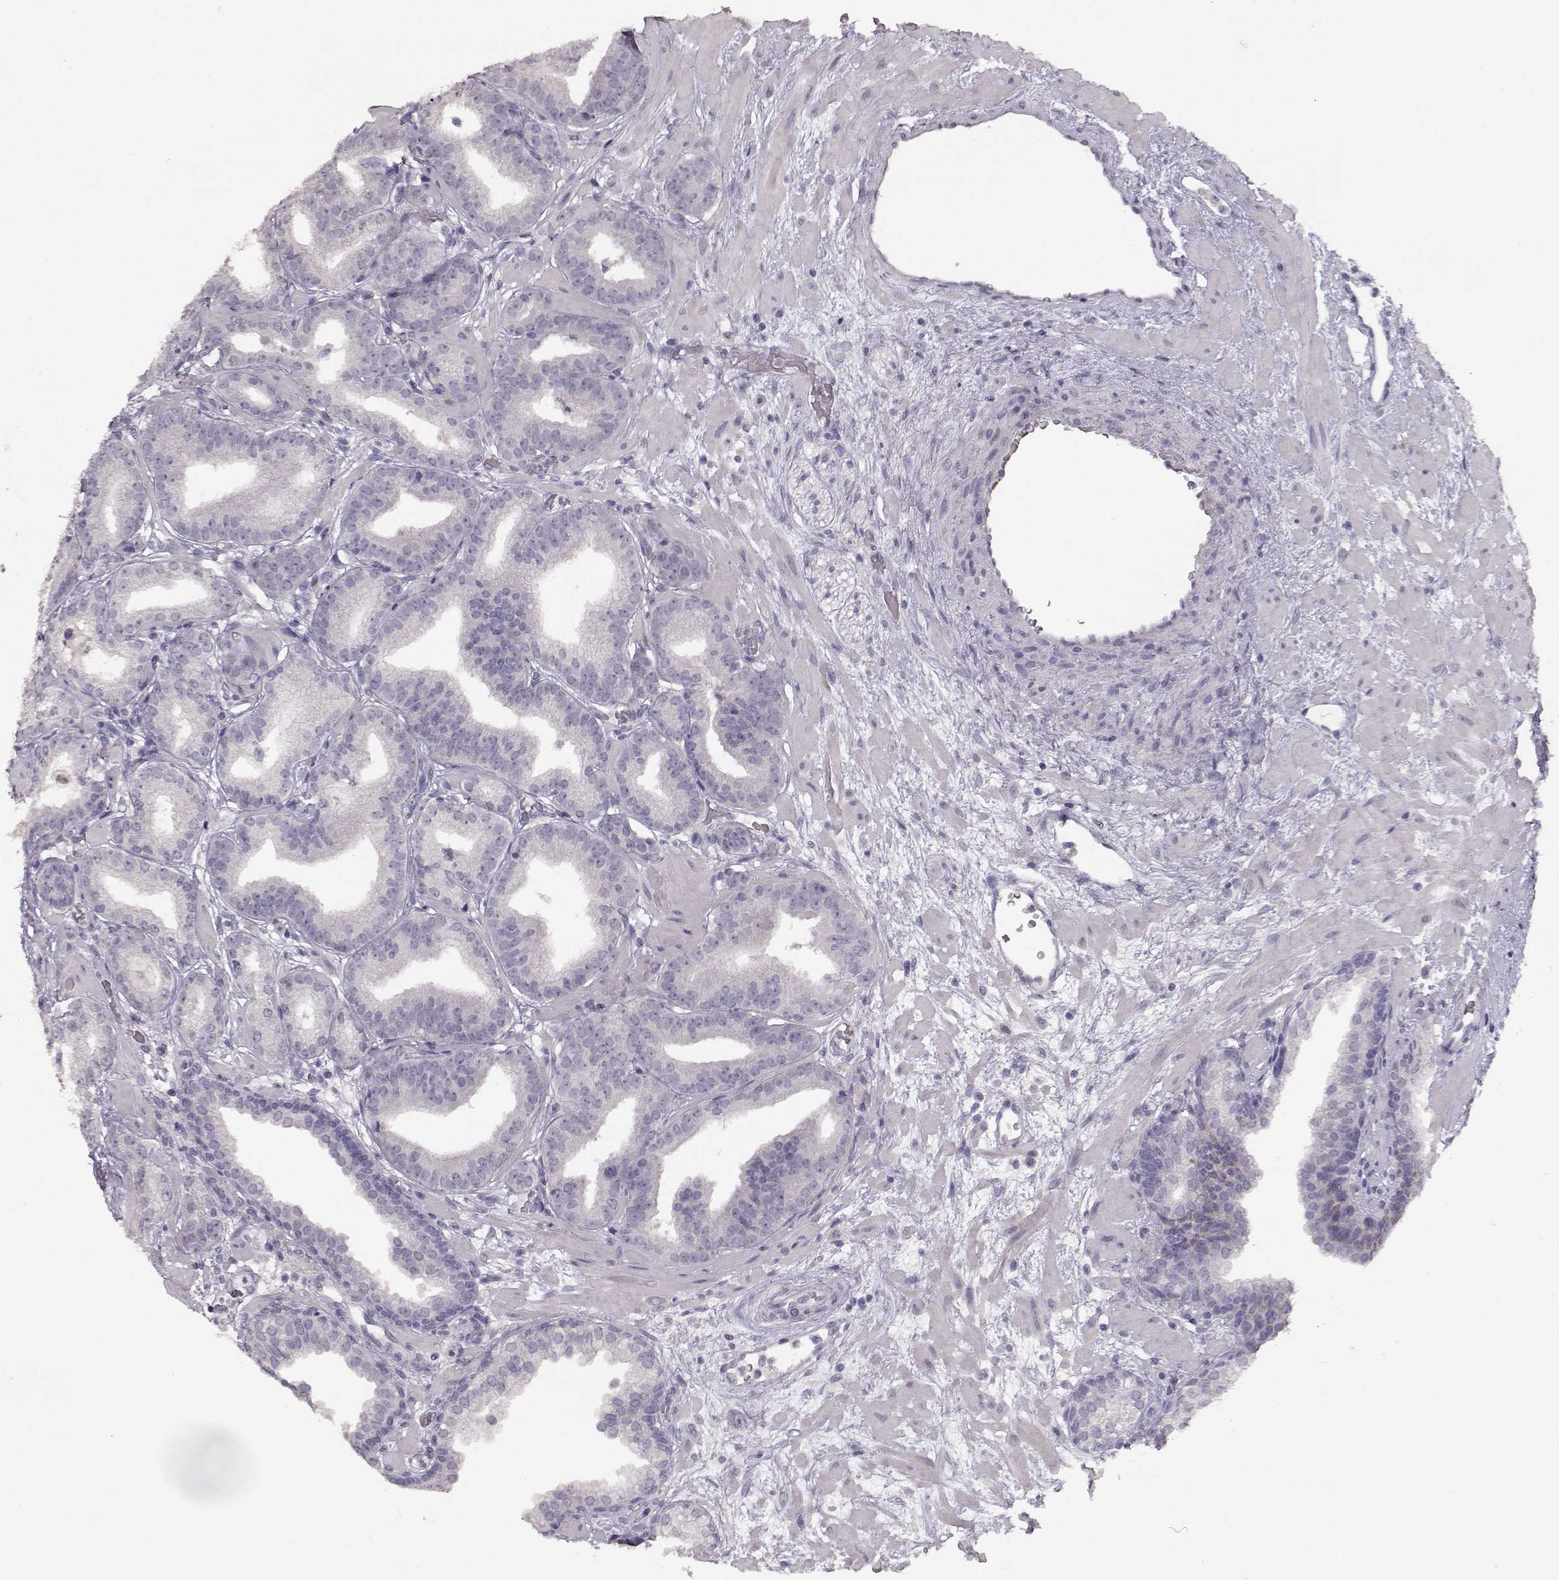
{"staining": {"intensity": "negative", "quantity": "none", "location": "none"}, "tissue": "prostate cancer", "cell_type": "Tumor cells", "image_type": "cancer", "snomed": [{"axis": "morphology", "description": "Adenocarcinoma, Low grade"}, {"axis": "topography", "description": "Prostate"}], "caption": "Immunohistochemistry of prostate cancer (low-grade adenocarcinoma) shows no staining in tumor cells. (IHC, brightfield microscopy, high magnification).", "gene": "TPH2", "patient": {"sex": "male", "age": 68}}